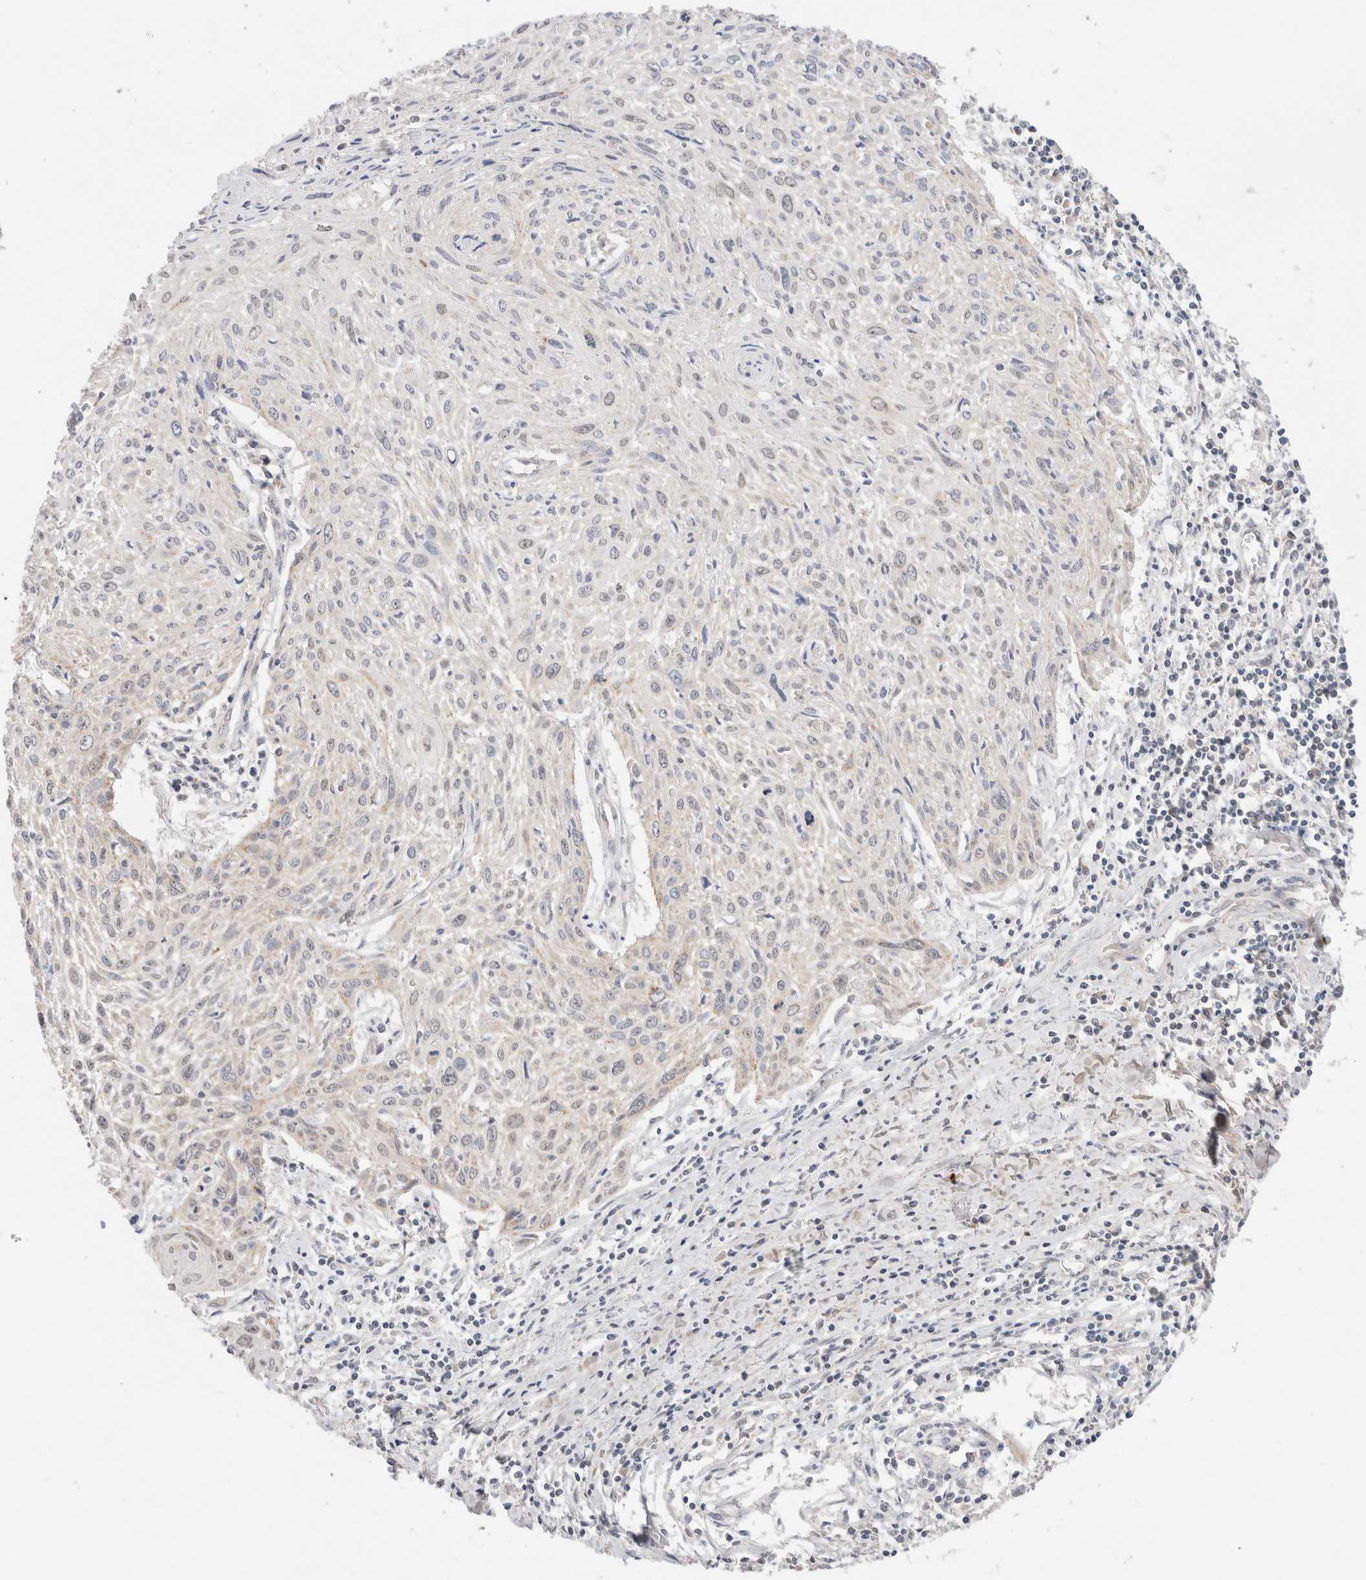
{"staining": {"intensity": "negative", "quantity": "none", "location": "none"}, "tissue": "cervical cancer", "cell_type": "Tumor cells", "image_type": "cancer", "snomed": [{"axis": "morphology", "description": "Squamous cell carcinoma, NOS"}, {"axis": "topography", "description": "Cervix"}], "caption": "Immunohistochemistry (IHC) of cervical cancer (squamous cell carcinoma) shows no staining in tumor cells.", "gene": "ERI3", "patient": {"sex": "female", "age": 51}}